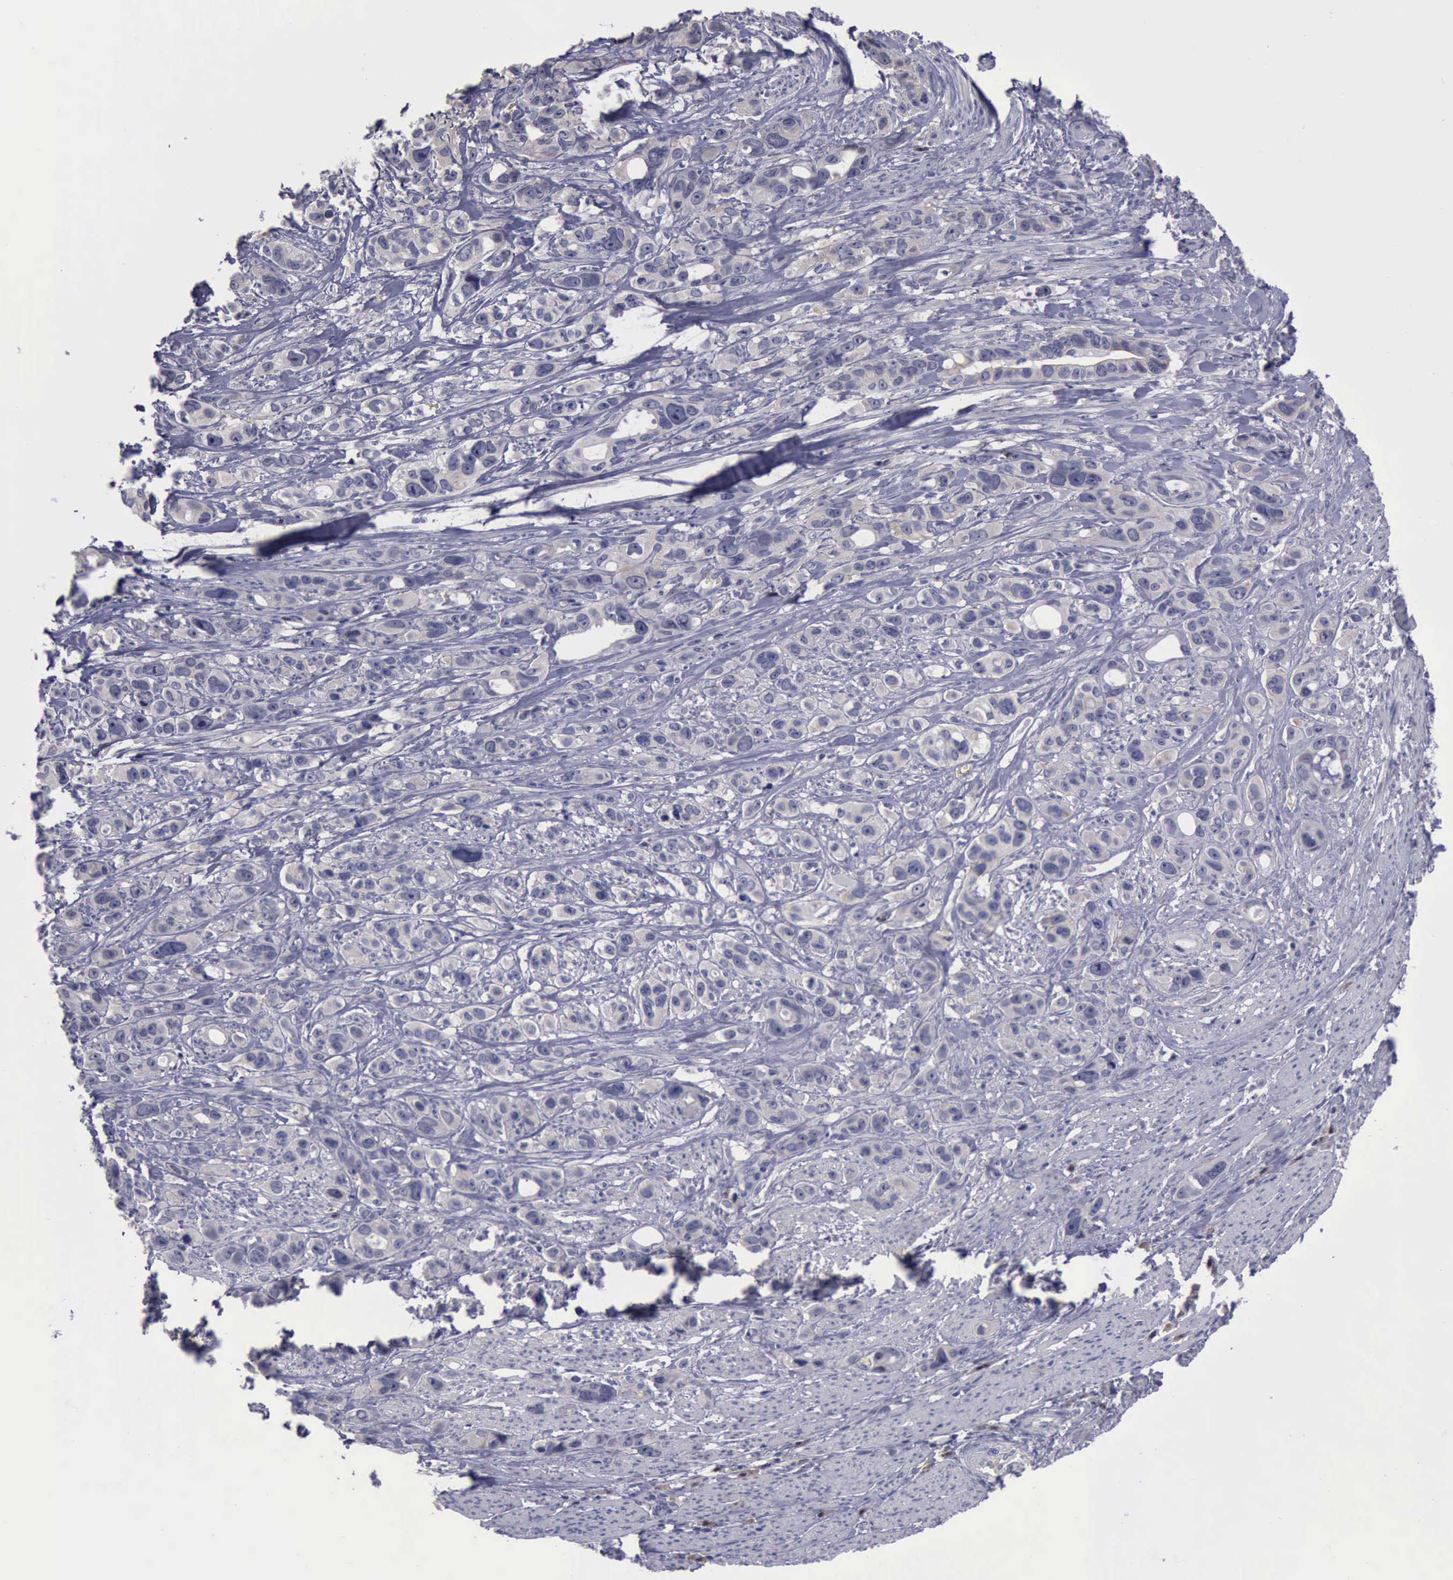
{"staining": {"intensity": "weak", "quantity": "25%-75%", "location": "cytoplasmic/membranous"}, "tissue": "stomach cancer", "cell_type": "Tumor cells", "image_type": "cancer", "snomed": [{"axis": "morphology", "description": "Adenocarcinoma, NOS"}, {"axis": "topography", "description": "Stomach, upper"}], "caption": "Immunohistochemical staining of human stomach cancer displays weak cytoplasmic/membranous protein staining in about 25%-75% of tumor cells. (DAB IHC, brown staining for protein, blue staining for nuclei).", "gene": "CEP128", "patient": {"sex": "male", "age": 47}}